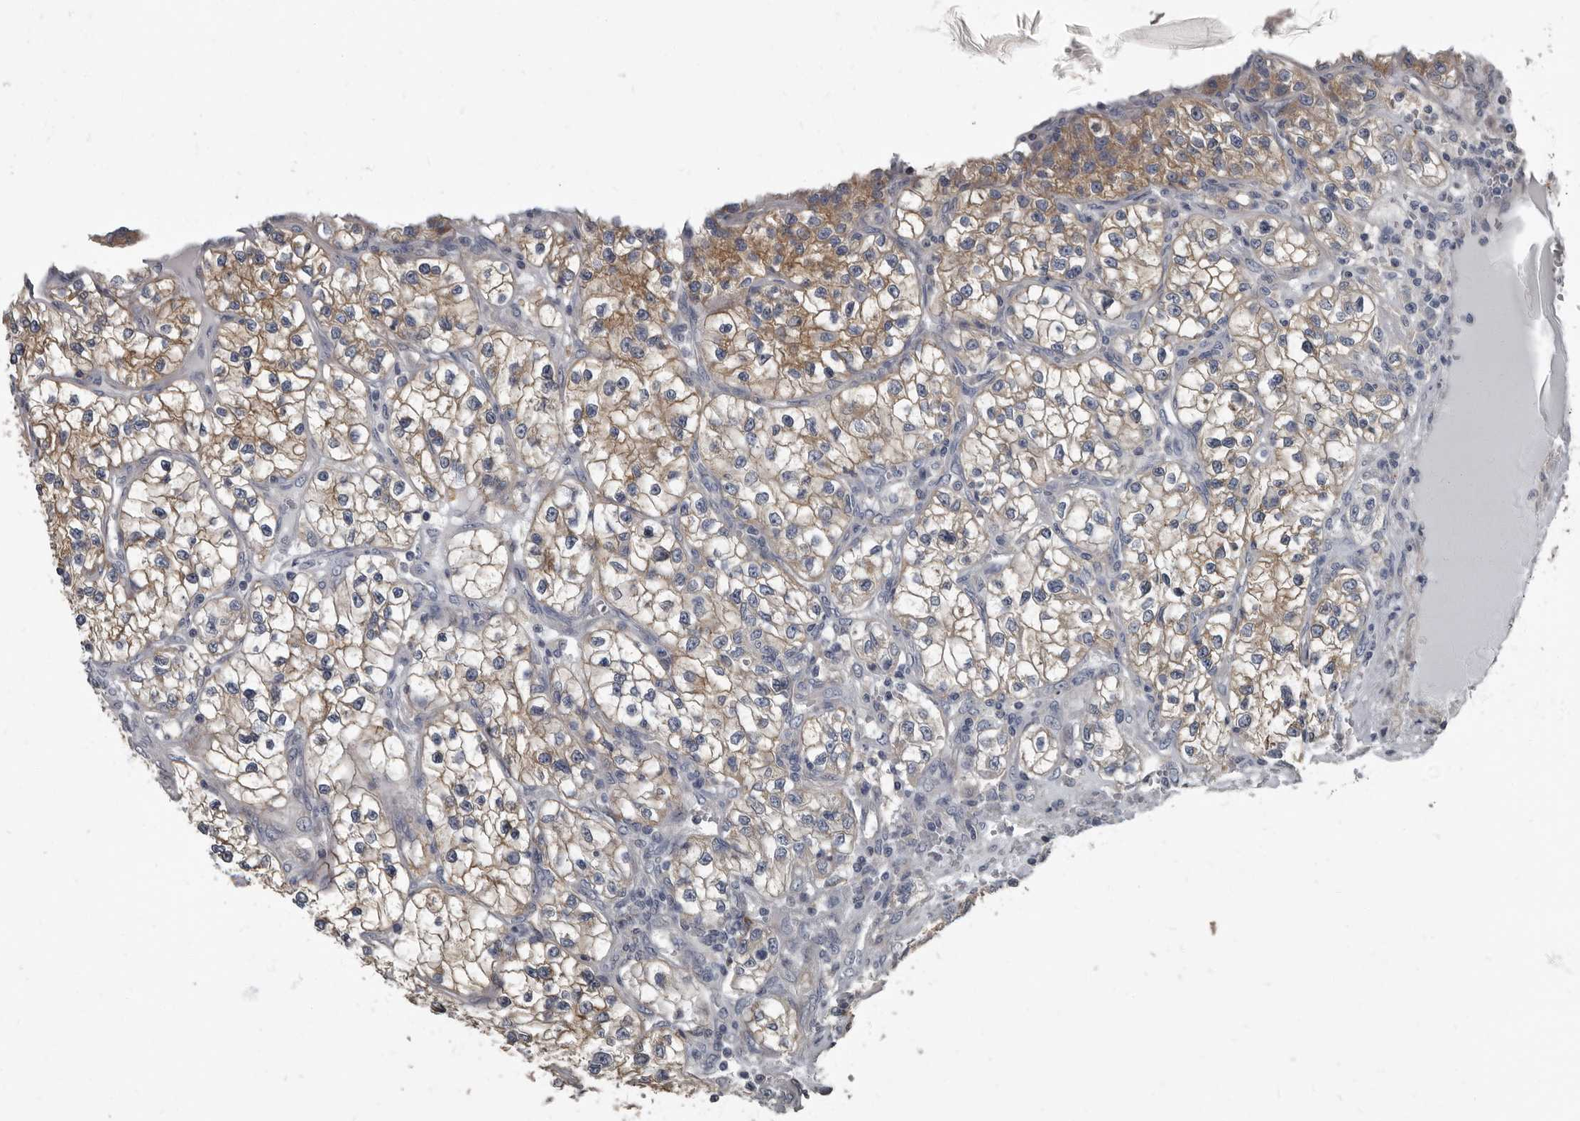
{"staining": {"intensity": "moderate", "quantity": ">75%", "location": "cytoplasmic/membranous"}, "tissue": "renal cancer", "cell_type": "Tumor cells", "image_type": "cancer", "snomed": [{"axis": "morphology", "description": "Adenocarcinoma, NOS"}, {"axis": "topography", "description": "Kidney"}], "caption": "Immunohistochemistry (IHC) (DAB (3,3'-diaminobenzidine)) staining of human renal cancer (adenocarcinoma) exhibits moderate cytoplasmic/membranous protein positivity in about >75% of tumor cells. (brown staining indicates protein expression, while blue staining denotes nuclei).", "gene": "TPD52L1", "patient": {"sex": "female", "age": 57}}